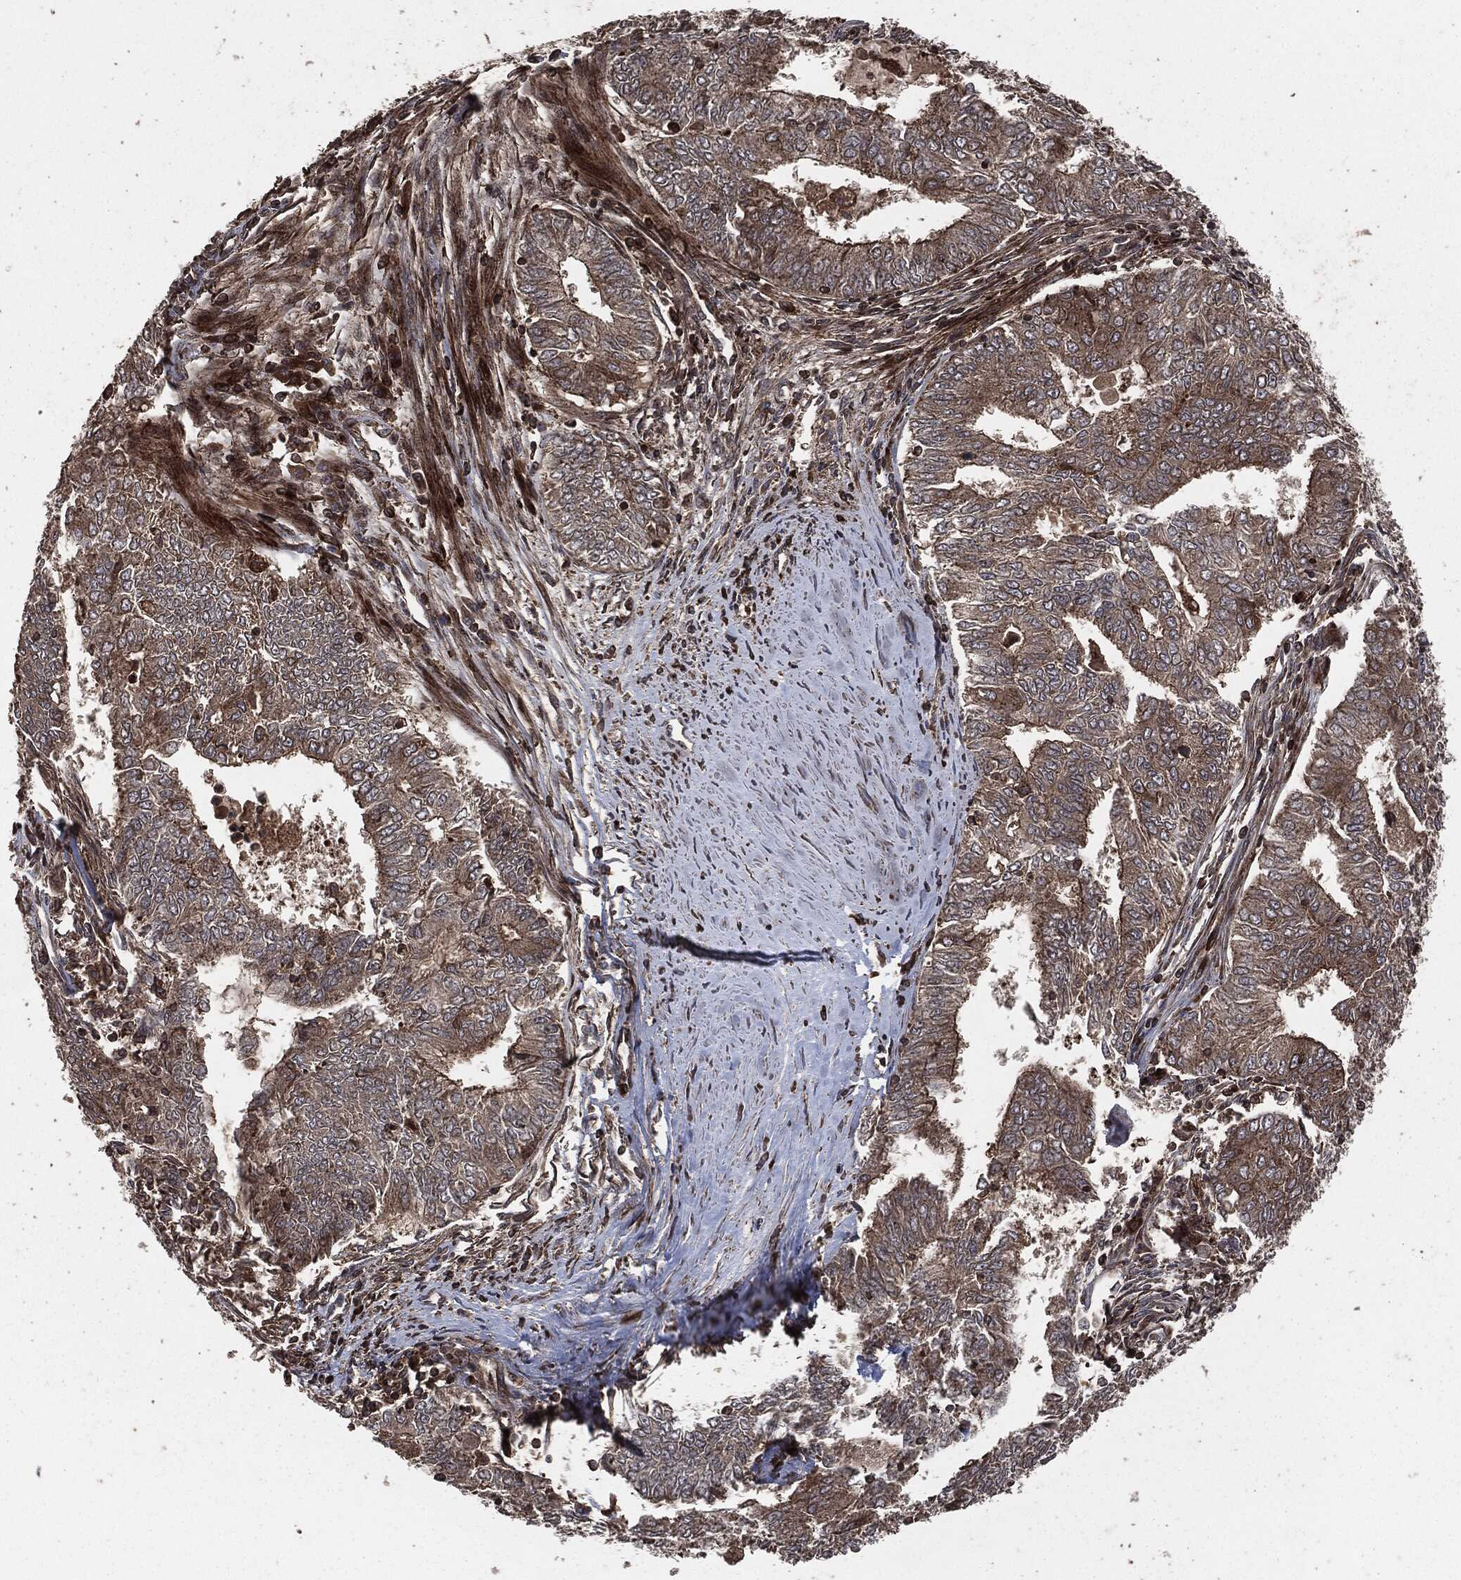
{"staining": {"intensity": "weak", "quantity": "25%-75%", "location": "cytoplasmic/membranous"}, "tissue": "endometrial cancer", "cell_type": "Tumor cells", "image_type": "cancer", "snomed": [{"axis": "morphology", "description": "Adenocarcinoma, NOS"}, {"axis": "topography", "description": "Endometrium"}], "caption": "A photomicrograph of human endometrial adenocarcinoma stained for a protein reveals weak cytoplasmic/membranous brown staining in tumor cells.", "gene": "IFIT1", "patient": {"sex": "female", "age": 62}}